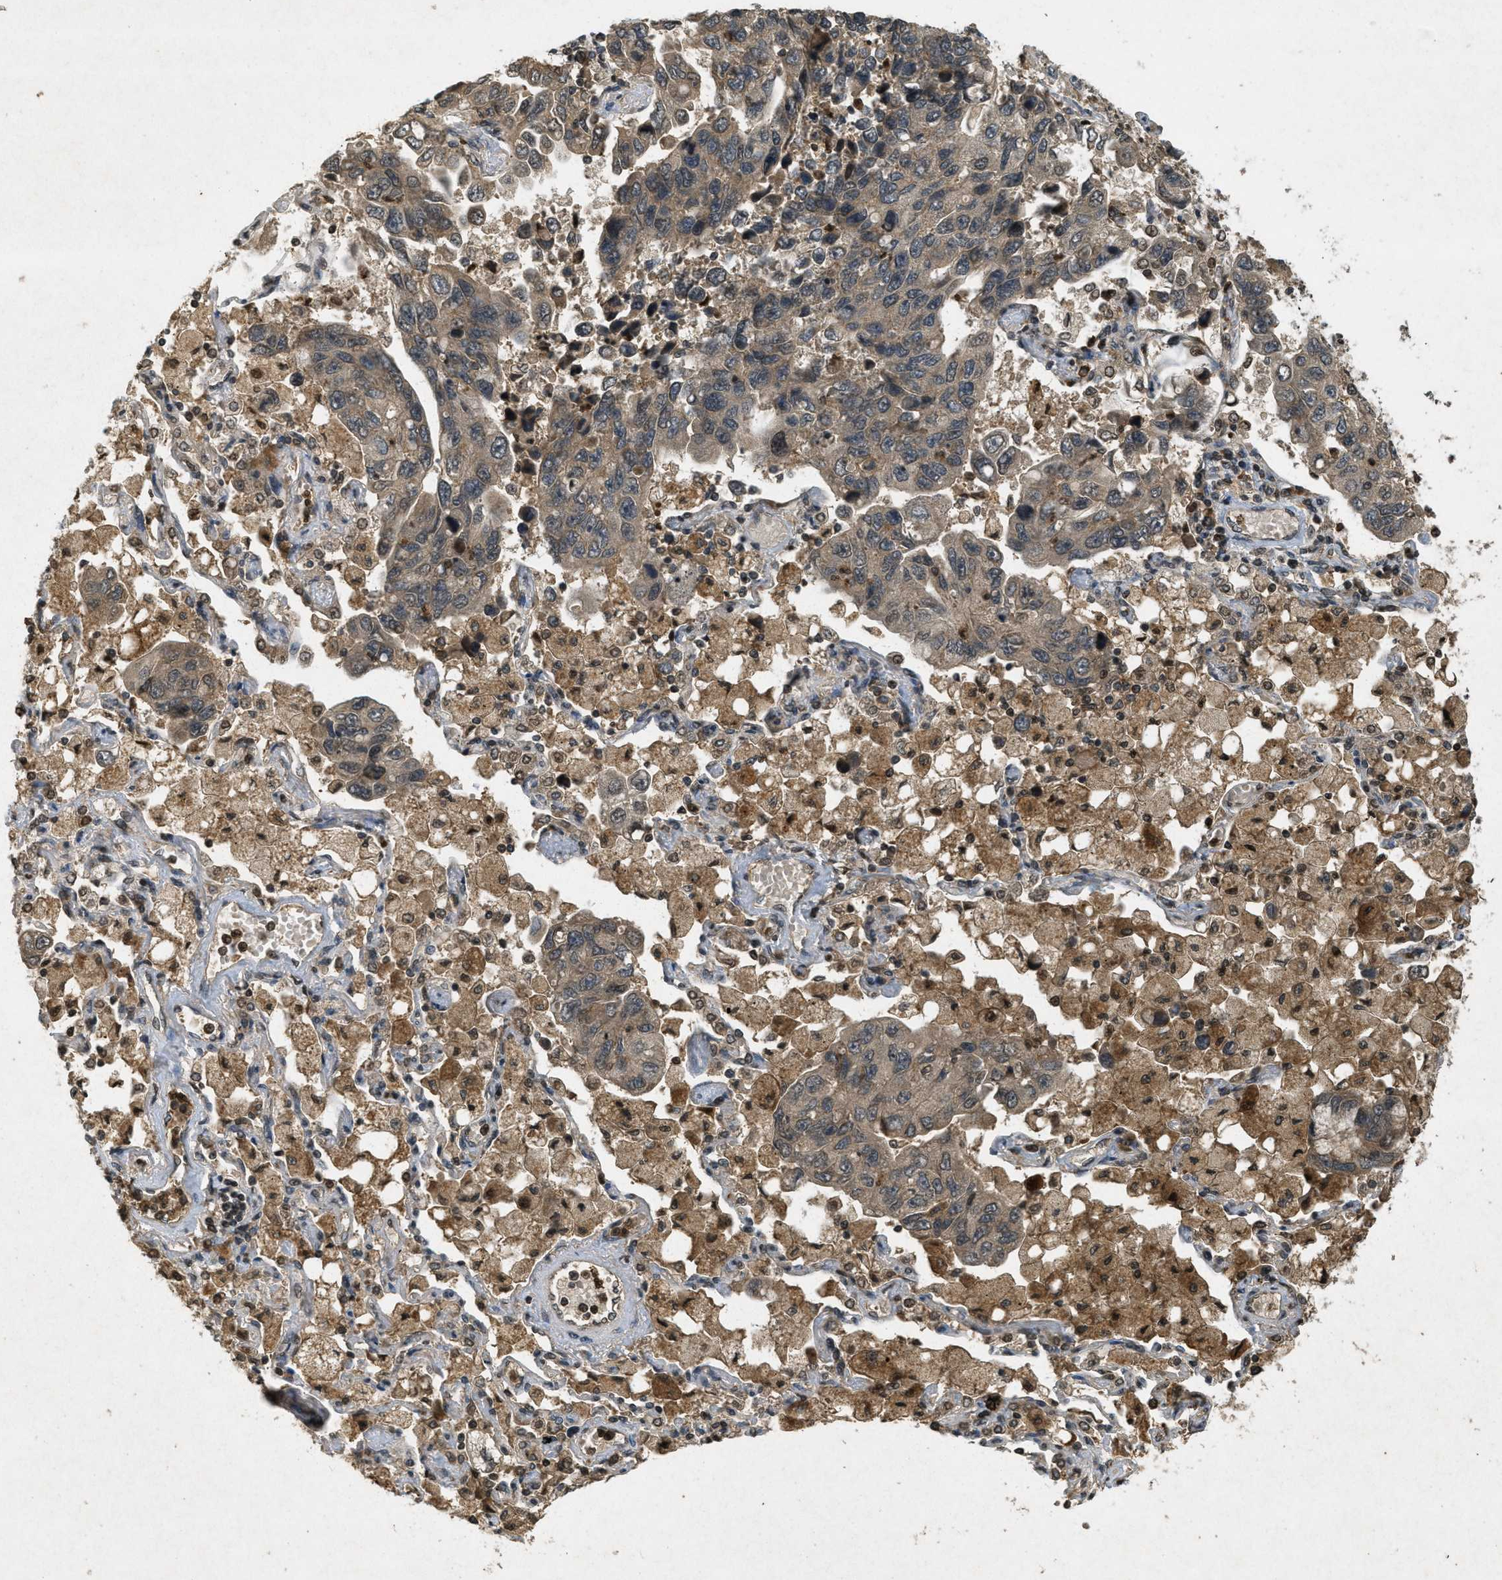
{"staining": {"intensity": "moderate", "quantity": ">75%", "location": "cytoplasmic/membranous"}, "tissue": "lung cancer", "cell_type": "Tumor cells", "image_type": "cancer", "snomed": [{"axis": "morphology", "description": "Adenocarcinoma, NOS"}, {"axis": "topography", "description": "Lung"}], "caption": "DAB (3,3'-diaminobenzidine) immunohistochemical staining of lung cancer (adenocarcinoma) demonstrates moderate cytoplasmic/membranous protein expression in approximately >75% of tumor cells.", "gene": "ATG7", "patient": {"sex": "male", "age": 64}}